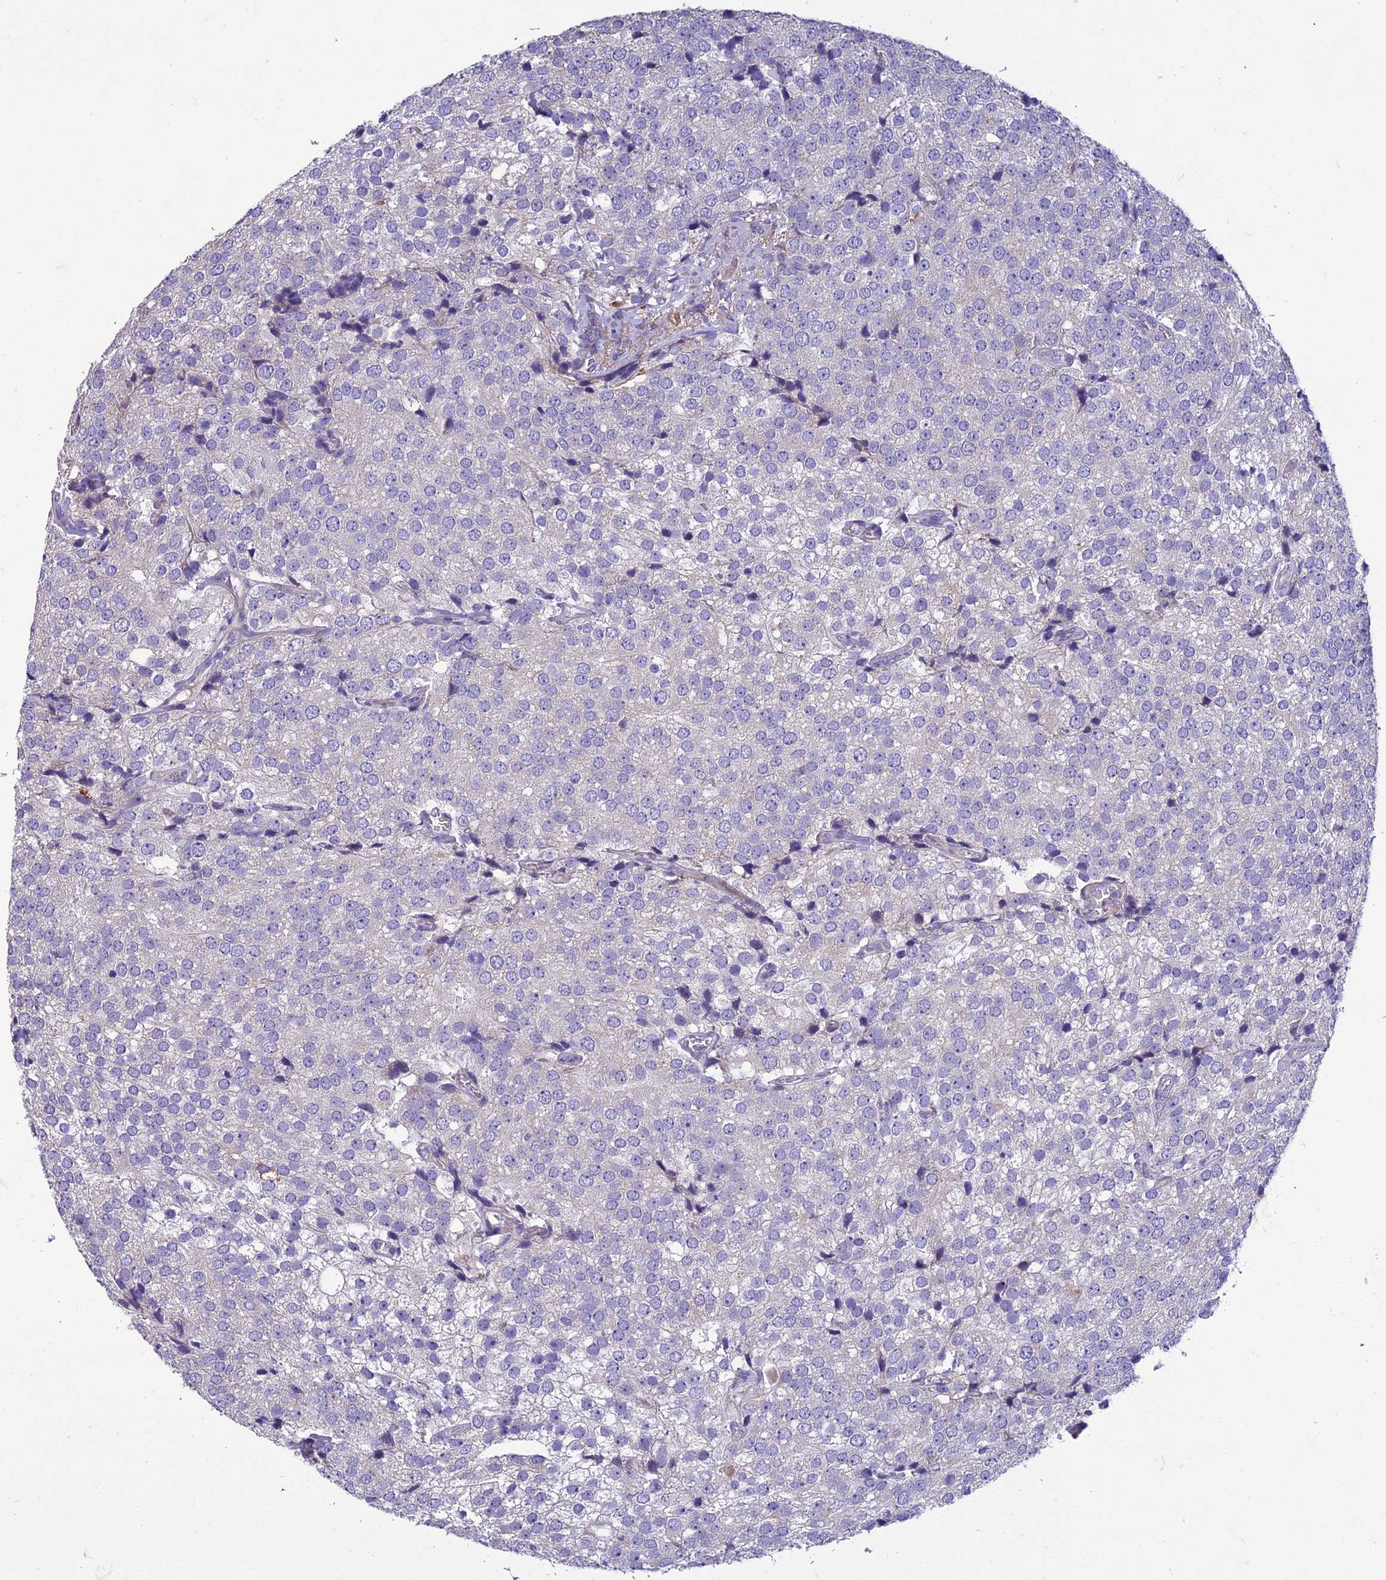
{"staining": {"intensity": "negative", "quantity": "none", "location": "none"}, "tissue": "prostate cancer", "cell_type": "Tumor cells", "image_type": "cancer", "snomed": [{"axis": "morphology", "description": "Adenocarcinoma, High grade"}, {"axis": "topography", "description": "Prostate"}], "caption": "Human prostate cancer stained for a protein using immunohistochemistry (IHC) shows no positivity in tumor cells.", "gene": "ADIPOR2", "patient": {"sex": "male", "age": 49}}